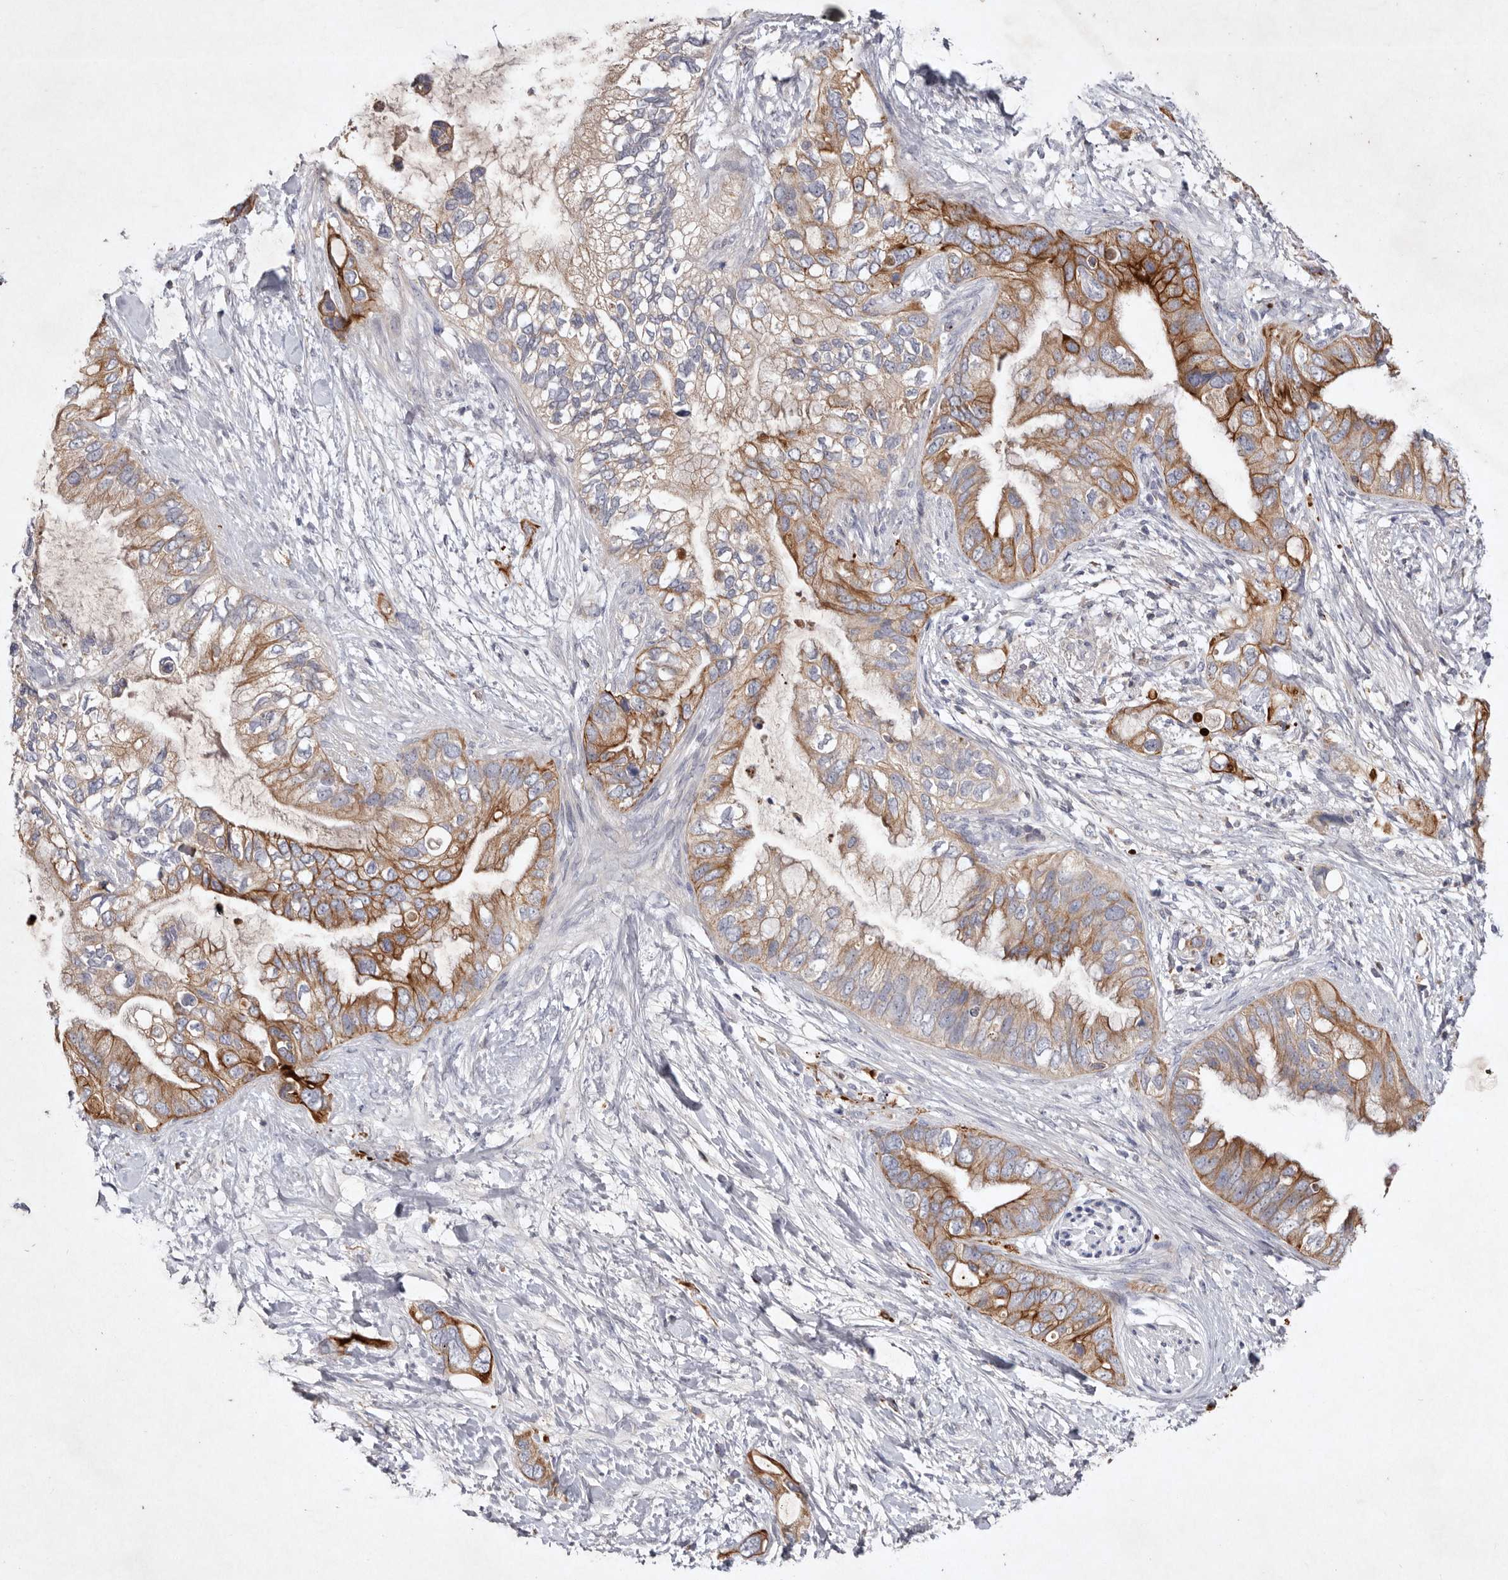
{"staining": {"intensity": "moderate", "quantity": ">75%", "location": "cytoplasmic/membranous"}, "tissue": "pancreatic cancer", "cell_type": "Tumor cells", "image_type": "cancer", "snomed": [{"axis": "morphology", "description": "Adenocarcinoma, NOS"}, {"axis": "topography", "description": "Pancreas"}], "caption": "Moderate cytoplasmic/membranous staining is seen in about >75% of tumor cells in pancreatic cancer. (brown staining indicates protein expression, while blue staining denotes nuclei).", "gene": "TNFSF14", "patient": {"sex": "female", "age": 56}}